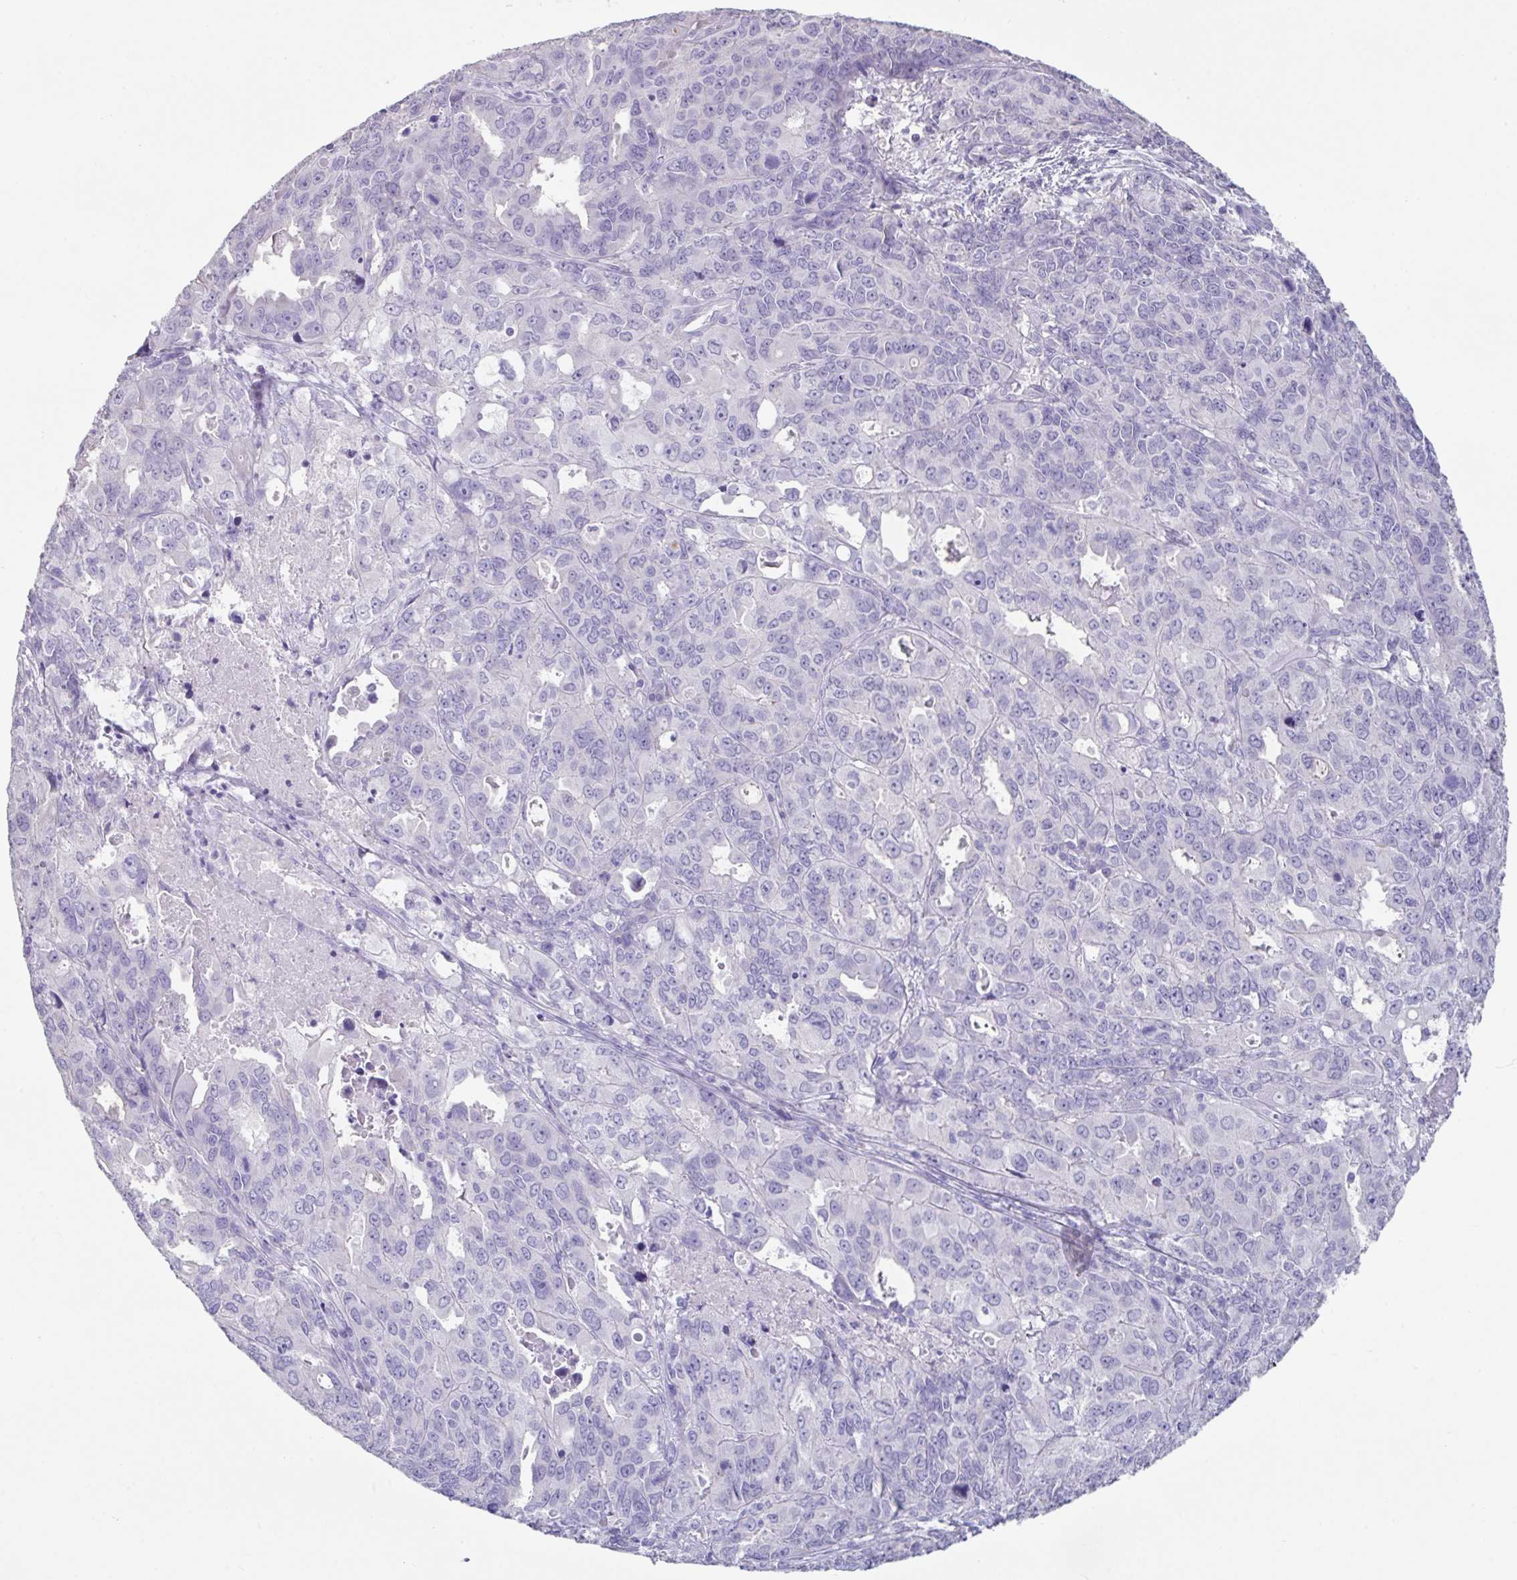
{"staining": {"intensity": "negative", "quantity": "none", "location": "none"}, "tissue": "endometrial cancer", "cell_type": "Tumor cells", "image_type": "cancer", "snomed": [{"axis": "morphology", "description": "Adenocarcinoma, NOS"}, {"axis": "topography", "description": "Uterus"}], "caption": "Protein analysis of endometrial cancer (adenocarcinoma) reveals no significant staining in tumor cells. (Stains: DAB IHC with hematoxylin counter stain, Microscopy: brightfield microscopy at high magnification).", "gene": "SLC44A4", "patient": {"sex": "female", "age": 79}}